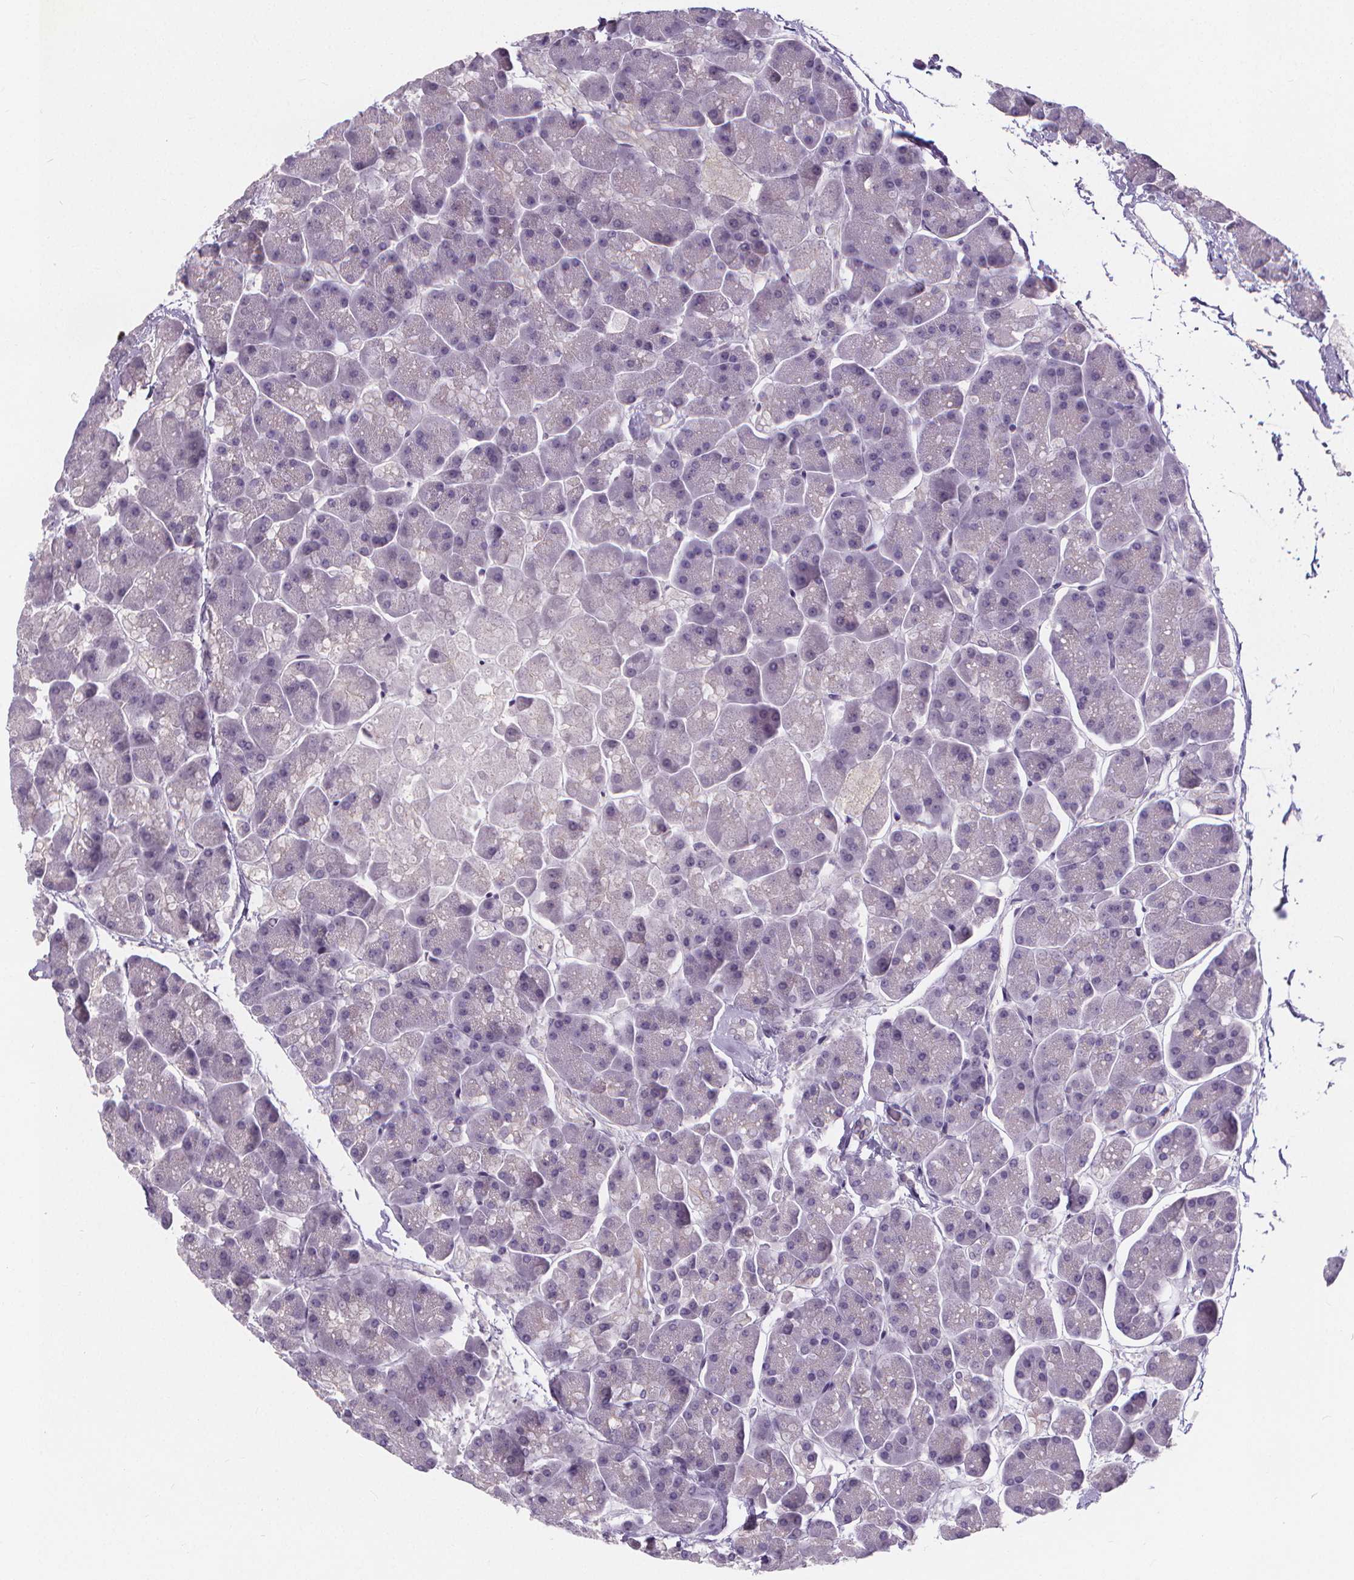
{"staining": {"intensity": "negative", "quantity": "none", "location": "none"}, "tissue": "pancreas", "cell_type": "Exocrine glandular cells", "image_type": "normal", "snomed": [{"axis": "morphology", "description": "Normal tissue, NOS"}, {"axis": "topography", "description": "Pancreas"}, {"axis": "topography", "description": "Peripheral nerve tissue"}], "caption": "Immunohistochemistry (IHC) of benign pancreas exhibits no positivity in exocrine glandular cells.", "gene": "ATP6V1D", "patient": {"sex": "male", "age": 54}}